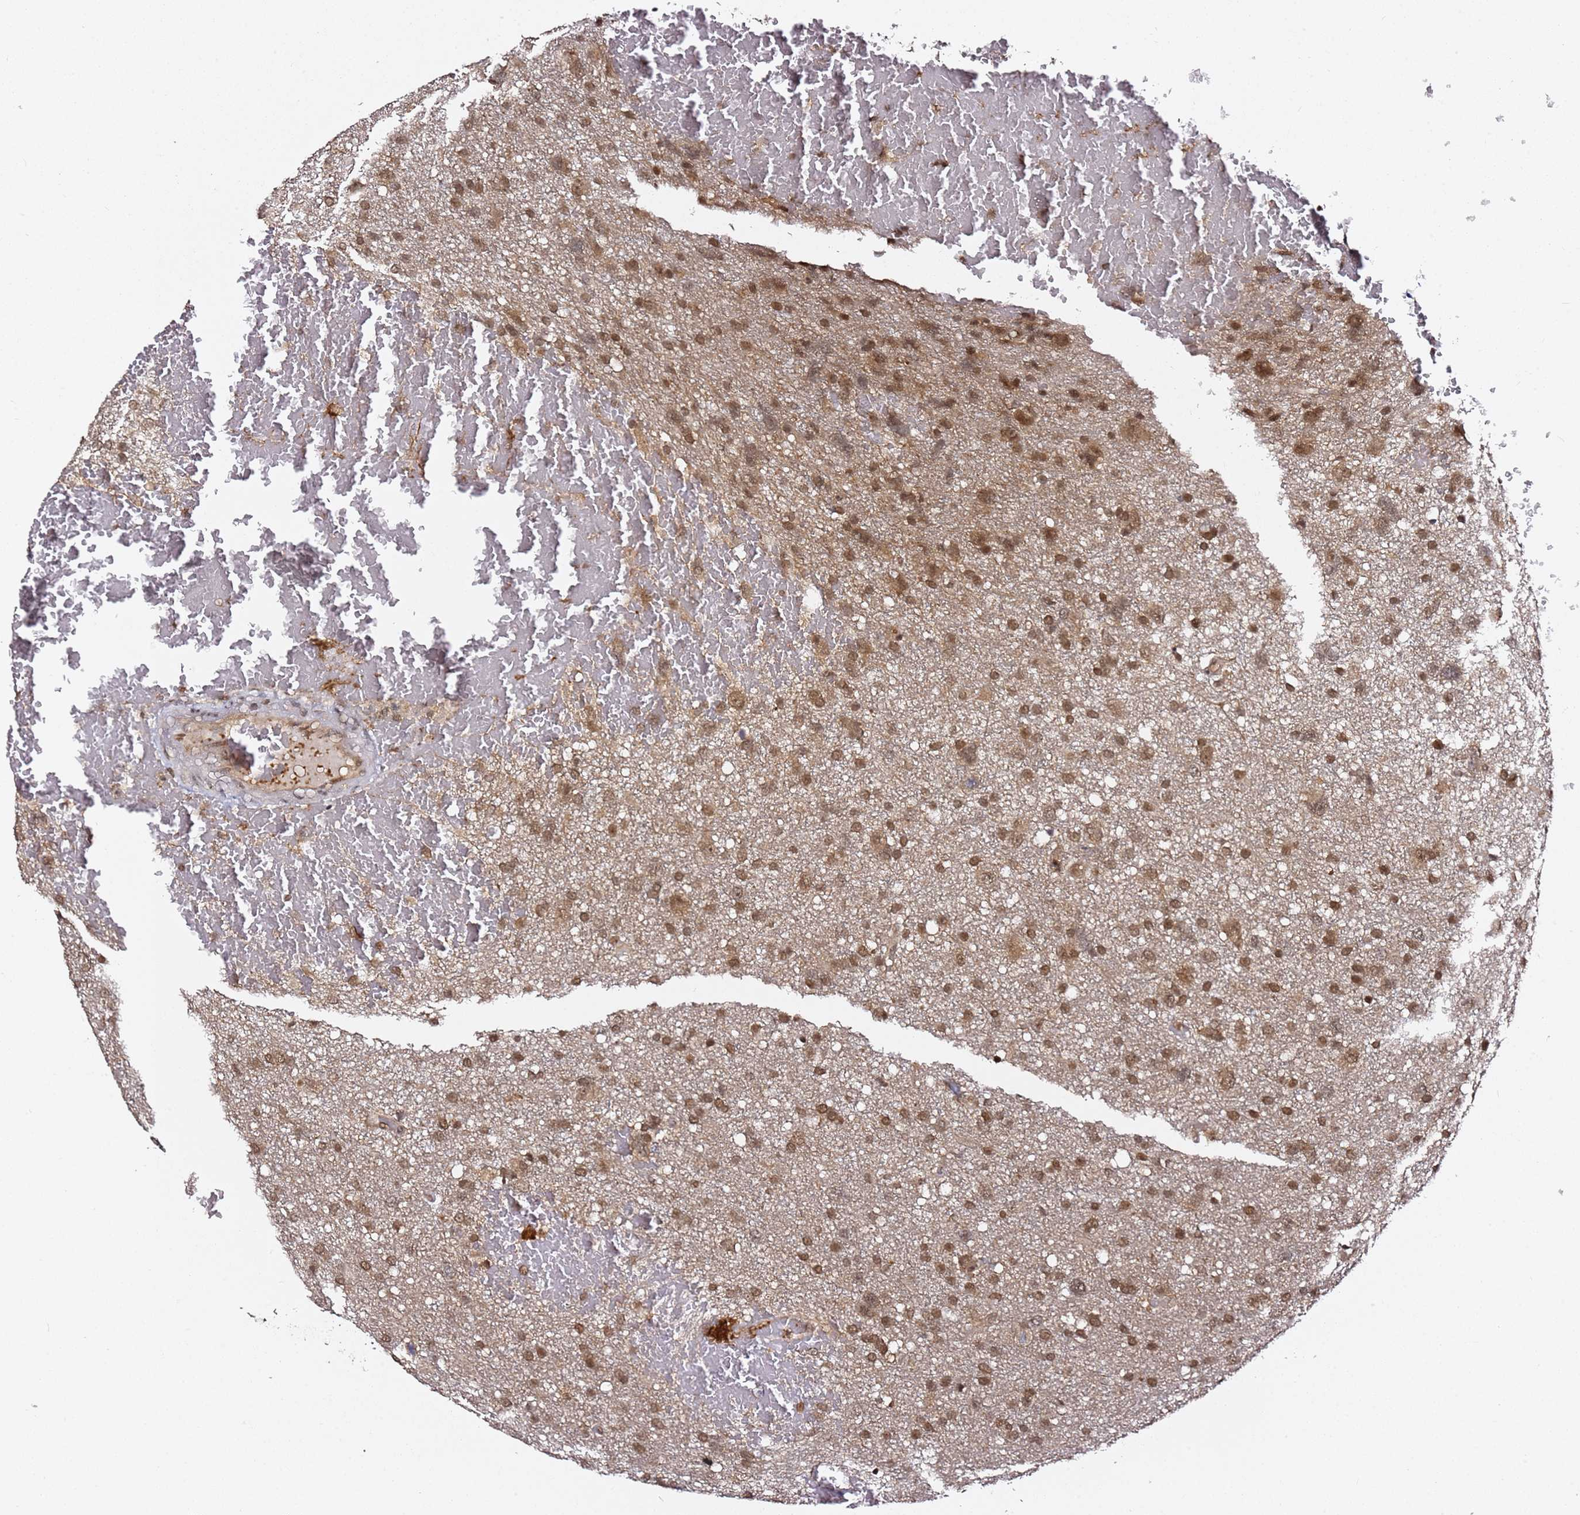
{"staining": {"intensity": "moderate", "quantity": ">75%", "location": "cytoplasmic/membranous,nuclear"}, "tissue": "glioma", "cell_type": "Tumor cells", "image_type": "cancer", "snomed": [{"axis": "morphology", "description": "Glioma, malignant, High grade"}, {"axis": "topography", "description": "Brain"}], "caption": "Immunohistochemical staining of glioma reveals medium levels of moderate cytoplasmic/membranous and nuclear staining in approximately >75% of tumor cells.", "gene": "RGS18", "patient": {"sex": "male", "age": 61}}